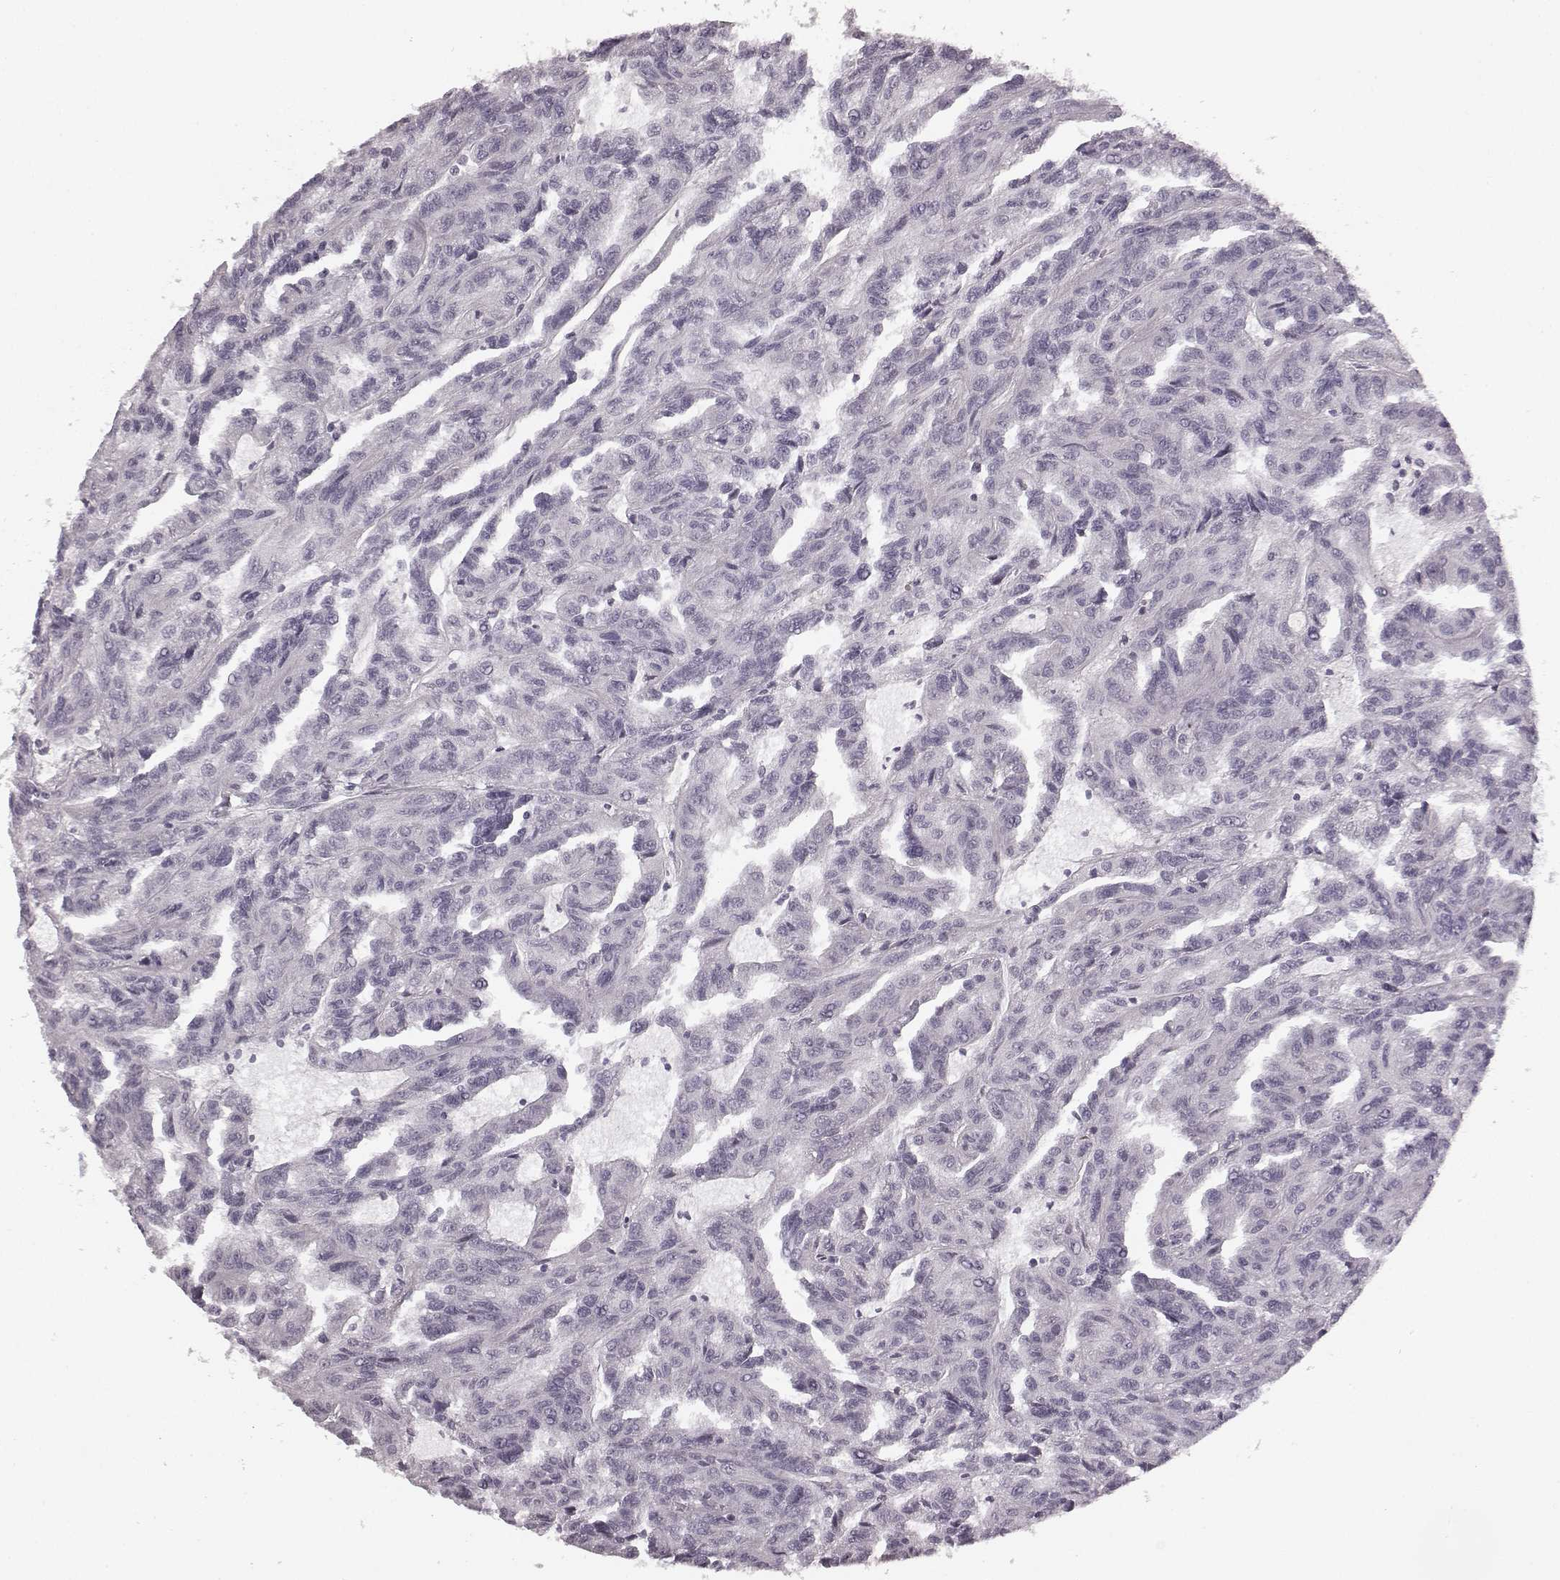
{"staining": {"intensity": "negative", "quantity": "none", "location": "none"}, "tissue": "renal cancer", "cell_type": "Tumor cells", "image_type": "cancer", "snomed": [{"axis": "morphology", "description": "Adenocarcinoma, NOS"}, {"axis": "topography", "description": "Kidney"}], "caption": "This micrograph is of renal cancer stained with immunohistochemistry (IHC) to label a protein in brown with the nuclei are counter-stained blue. There is no staining in tumor cells.", "gene": "TMPRSS15", "patient": {"sex": "male", "age": 79}}